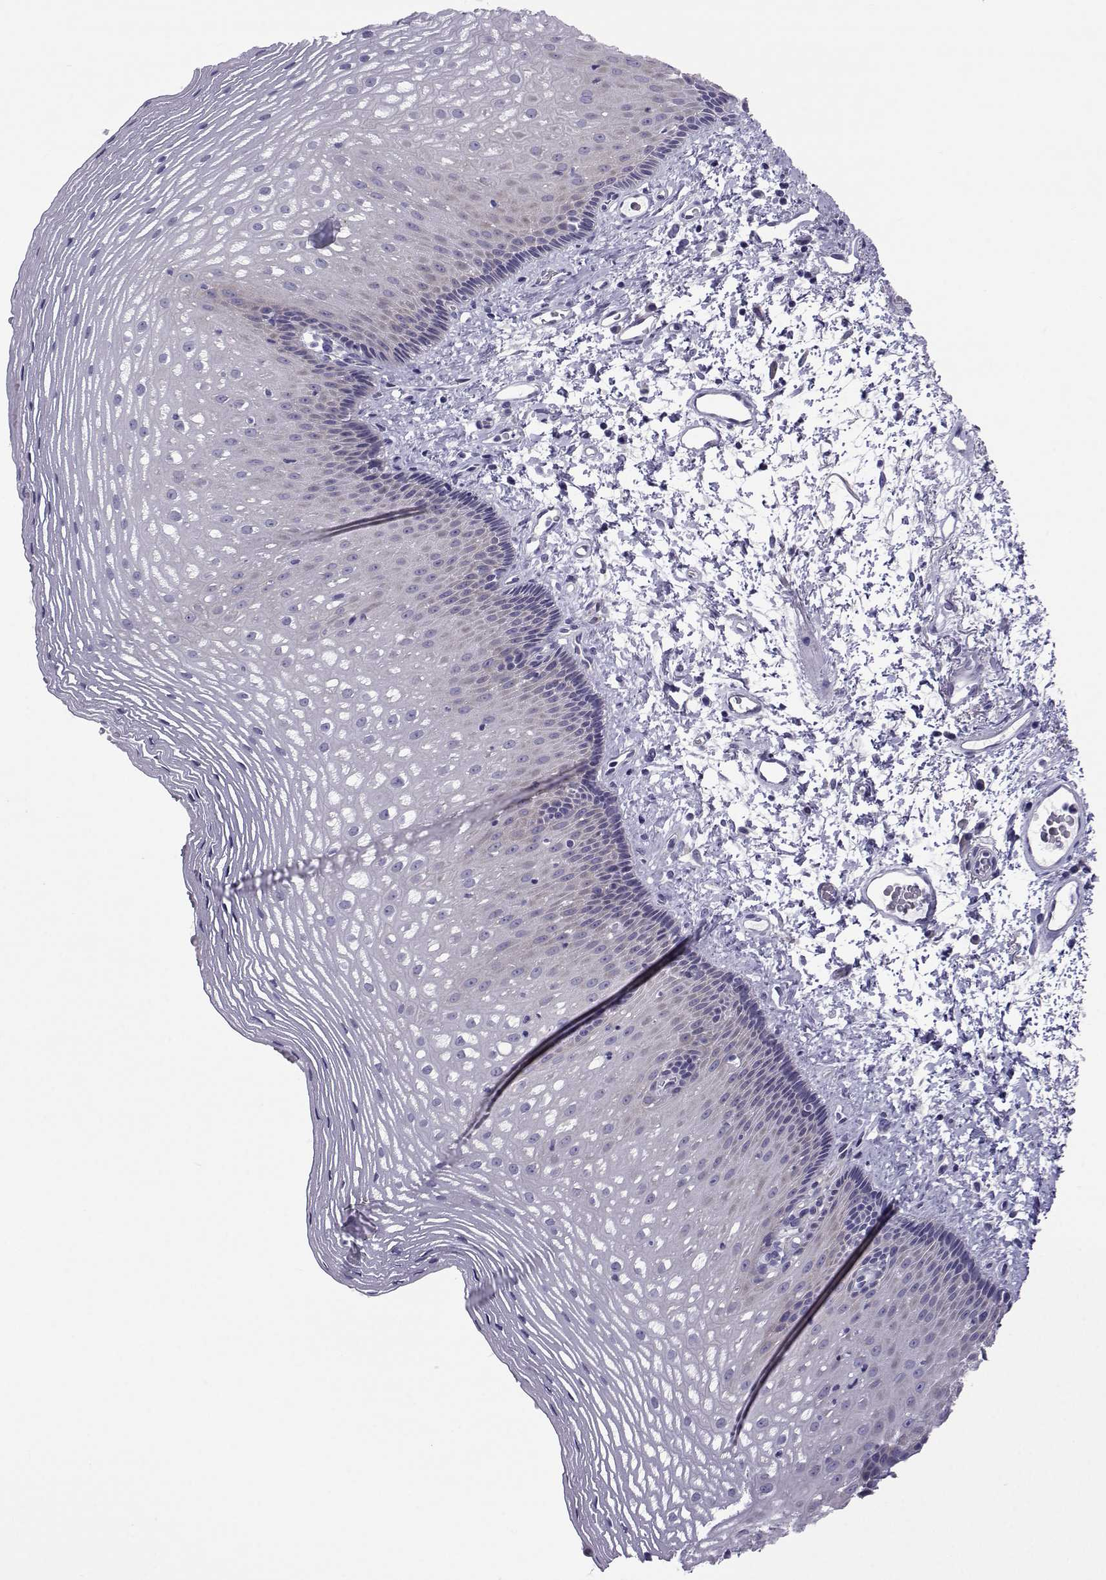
{"staining": {"intensity": "negative", "quantity": "none", "location": "none"}, "tissue": "esophagus", "cell_type": "Squamous epithelial cells", "image_type": "normal", "snomed": [{"axis": "morphology", "description": "Normal tissue, NOS"}, {"axis": "topography", "description": "Esophagus"}], "caption": "Esophagus stained for a protein using immunohistochemistry reveals no staining squamous epithelial cells.", "gene": "COL22A1", "patient": {"sex": "male", "age": 76}}